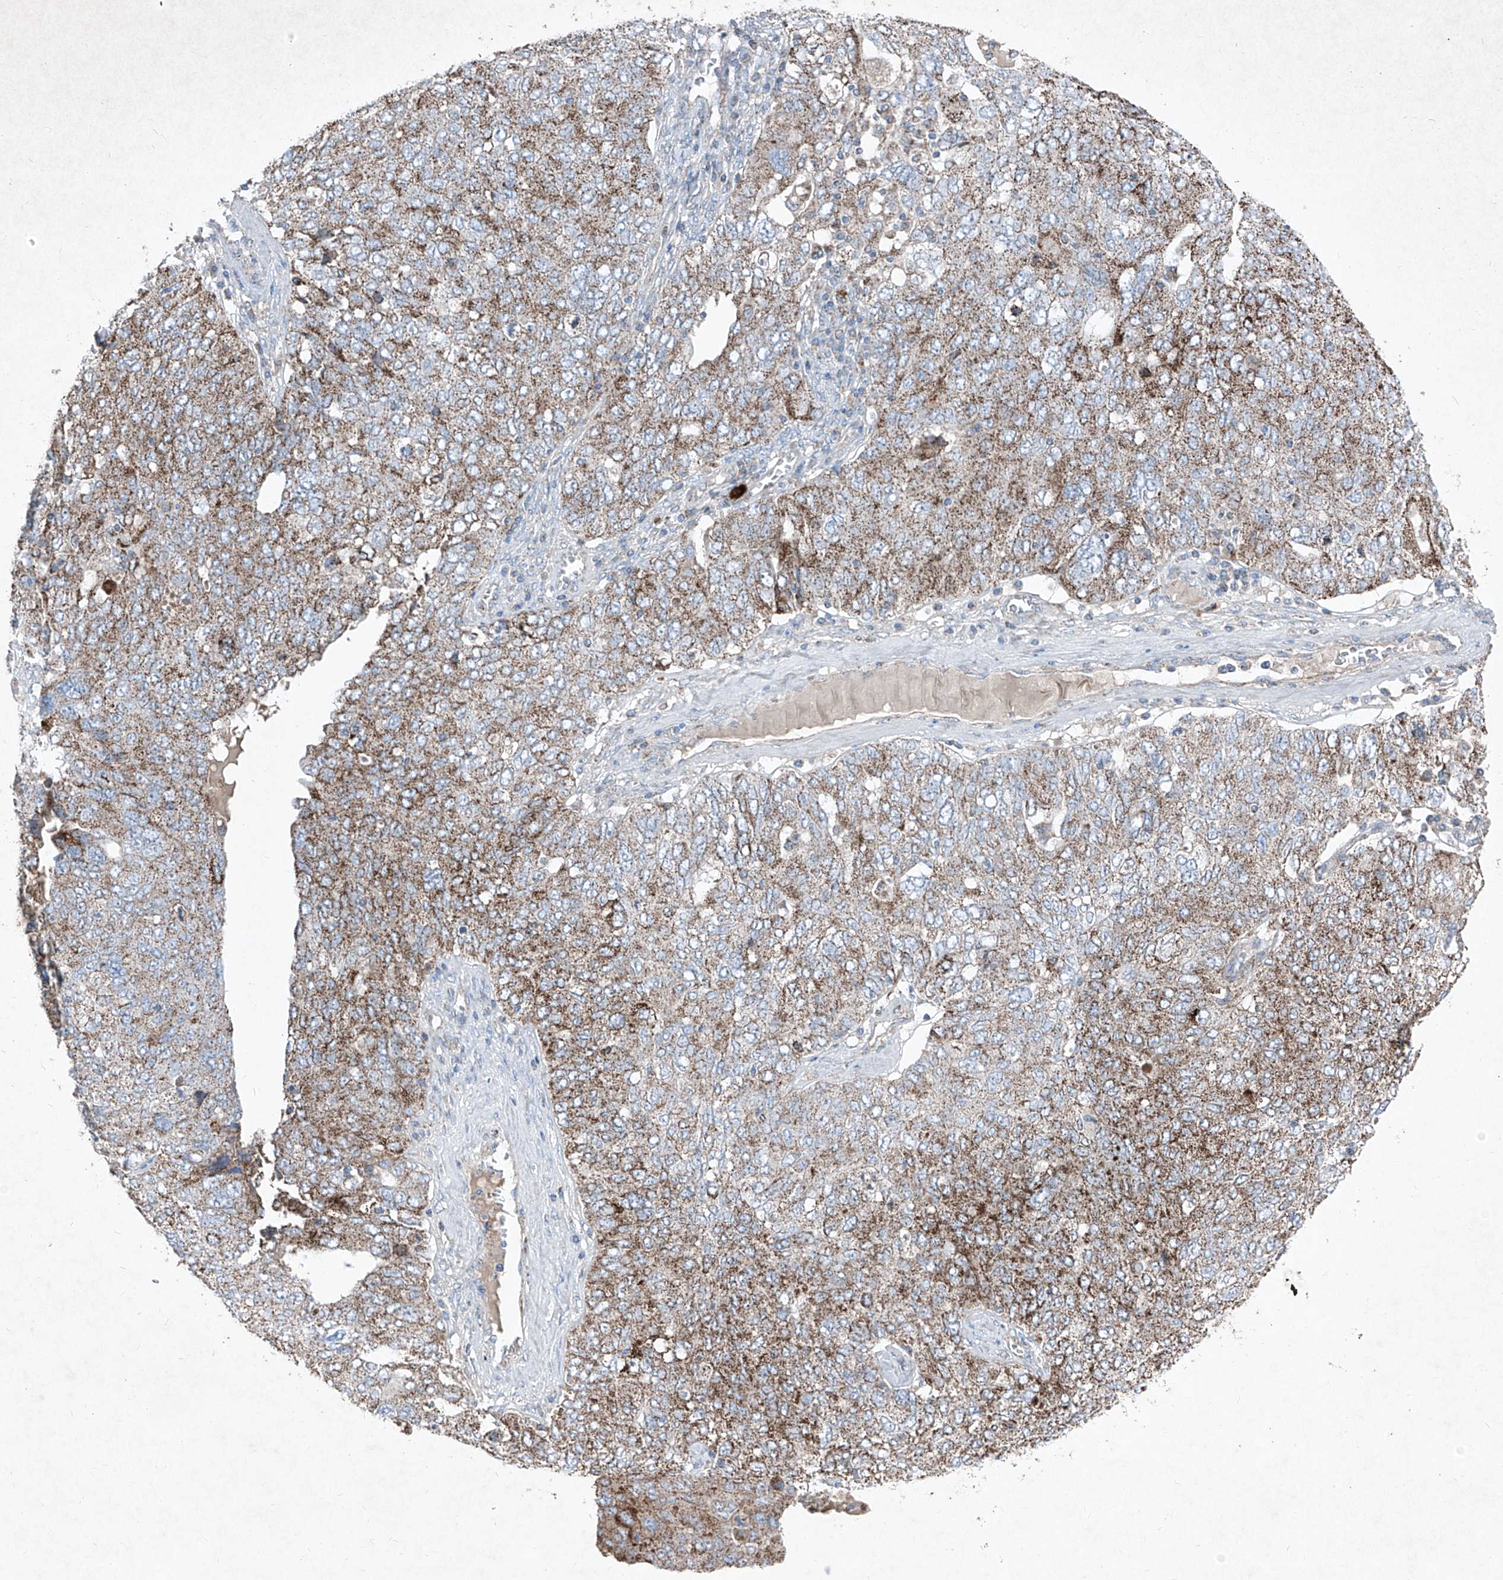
{"staining": {"intensity": "moderate", "quantity": ">75%", "location": "cytoplasmic/membranous"}, "tissue": "ovarian cancer", "cell_type": "Tumor cells", "image_type": "cancer", "snomed": [{"axis": "morphology", "description": "Carcinoma, endometroid"}, {"axis": "topography", "description": "Ovary"}], "caption": "Immunohistochemistry (DAB) staining of human endometroid carcinoma (ovarian) exhibits moderate cytoplasmic/membranous protein staining in about >75% of tumor cells.", "gene": "ABCD3", "patient": {"sex": "female", "age": 62}}